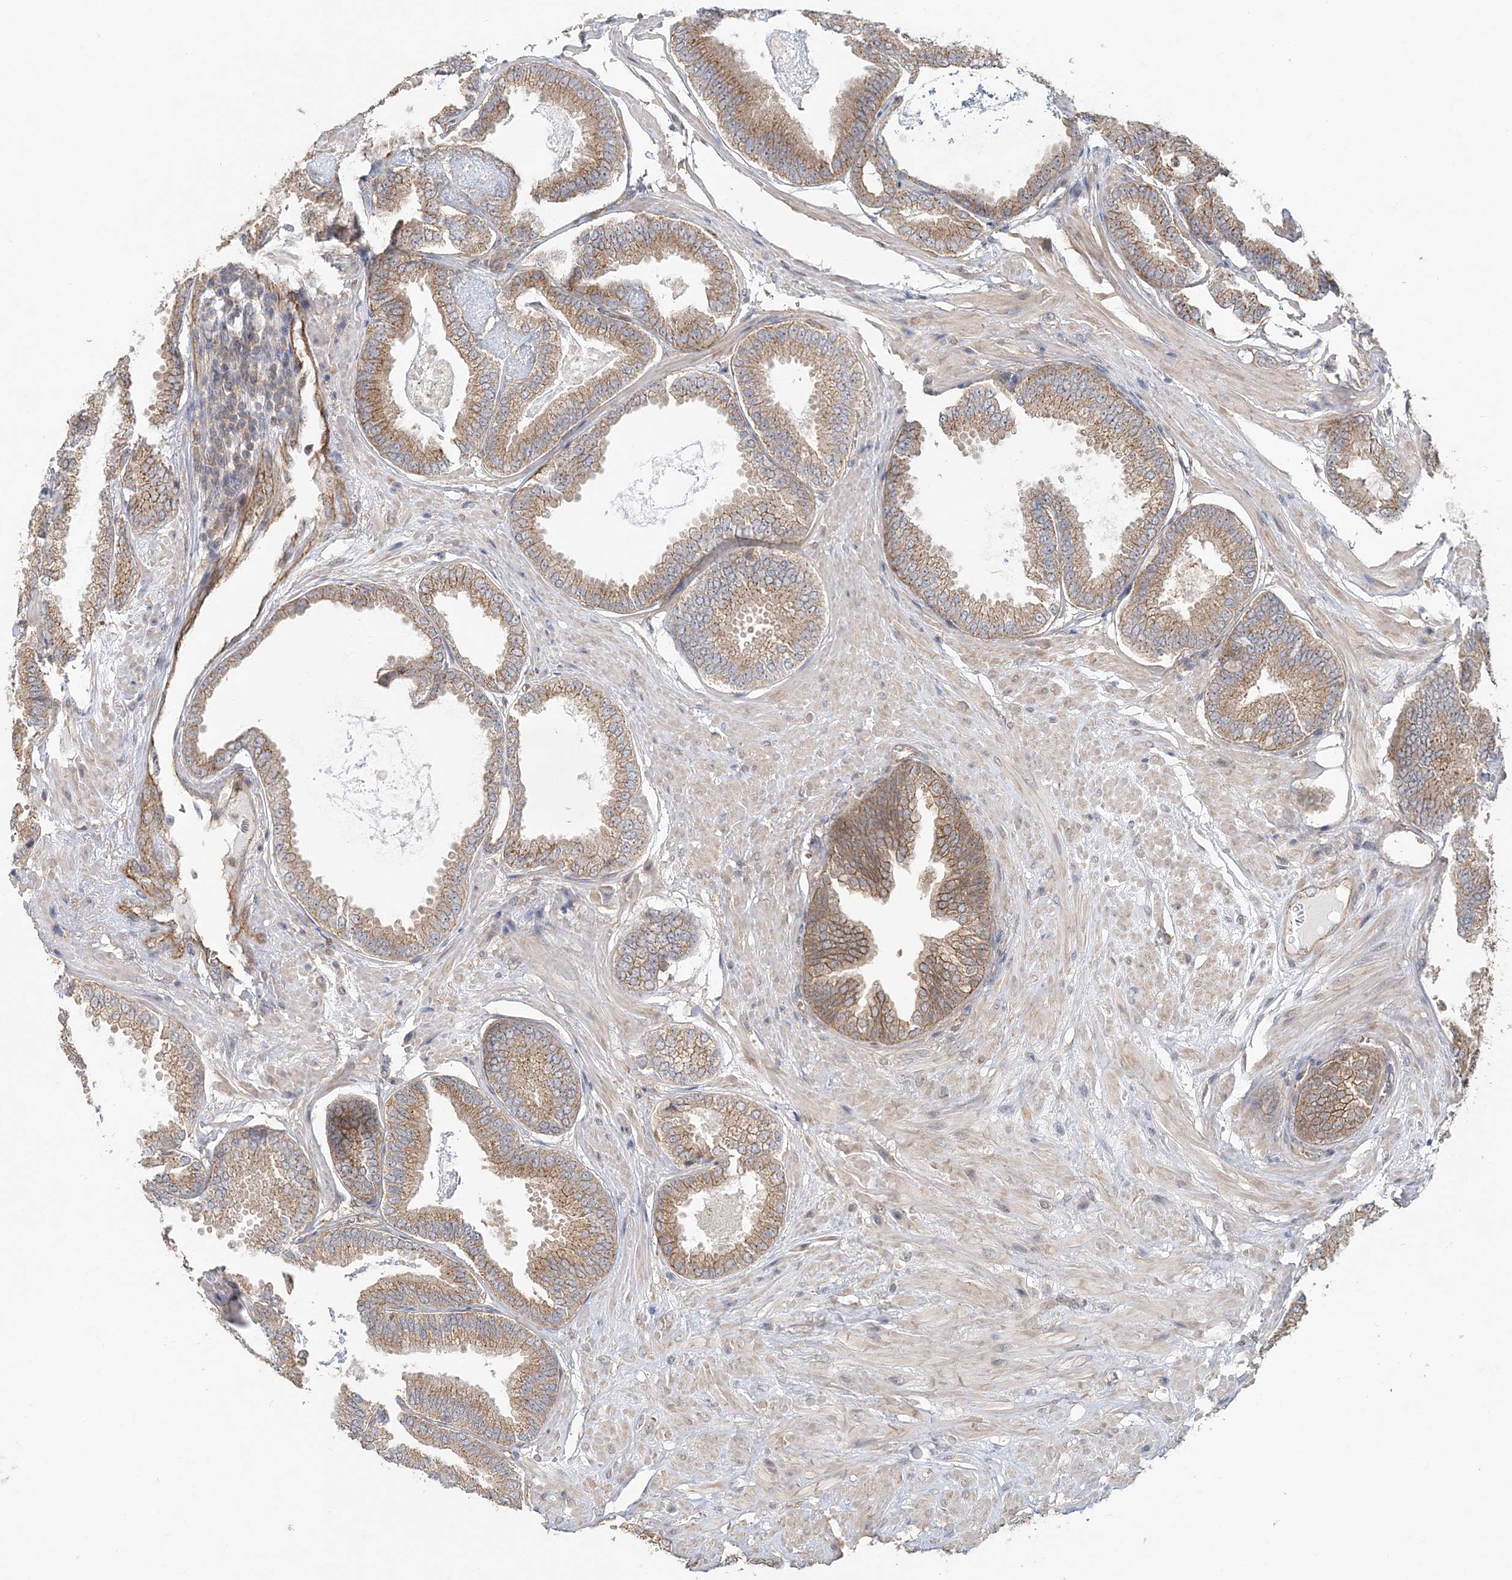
{"staining": {"intensity": "moderate", "quantity": ">75%", "location": "cytoplasmic/membranous"}, "tissue": "prostate cancer", "cell_type": "Tumor cells", "image_type": "cancer", "snomed": [{"axis": "morphology", "description": "Adenocarcinoma, Low grade"}, {"axis": "topography", "description": "Prostate"}], "caption": "Prostate cancer stained for a protein (brown) reveals moderate cytoplasmic/membranous positive positivity in approximately >75% of tumor cells.", "gene": "MAT2B", "patient": {"sex": "male", "age": 71}}